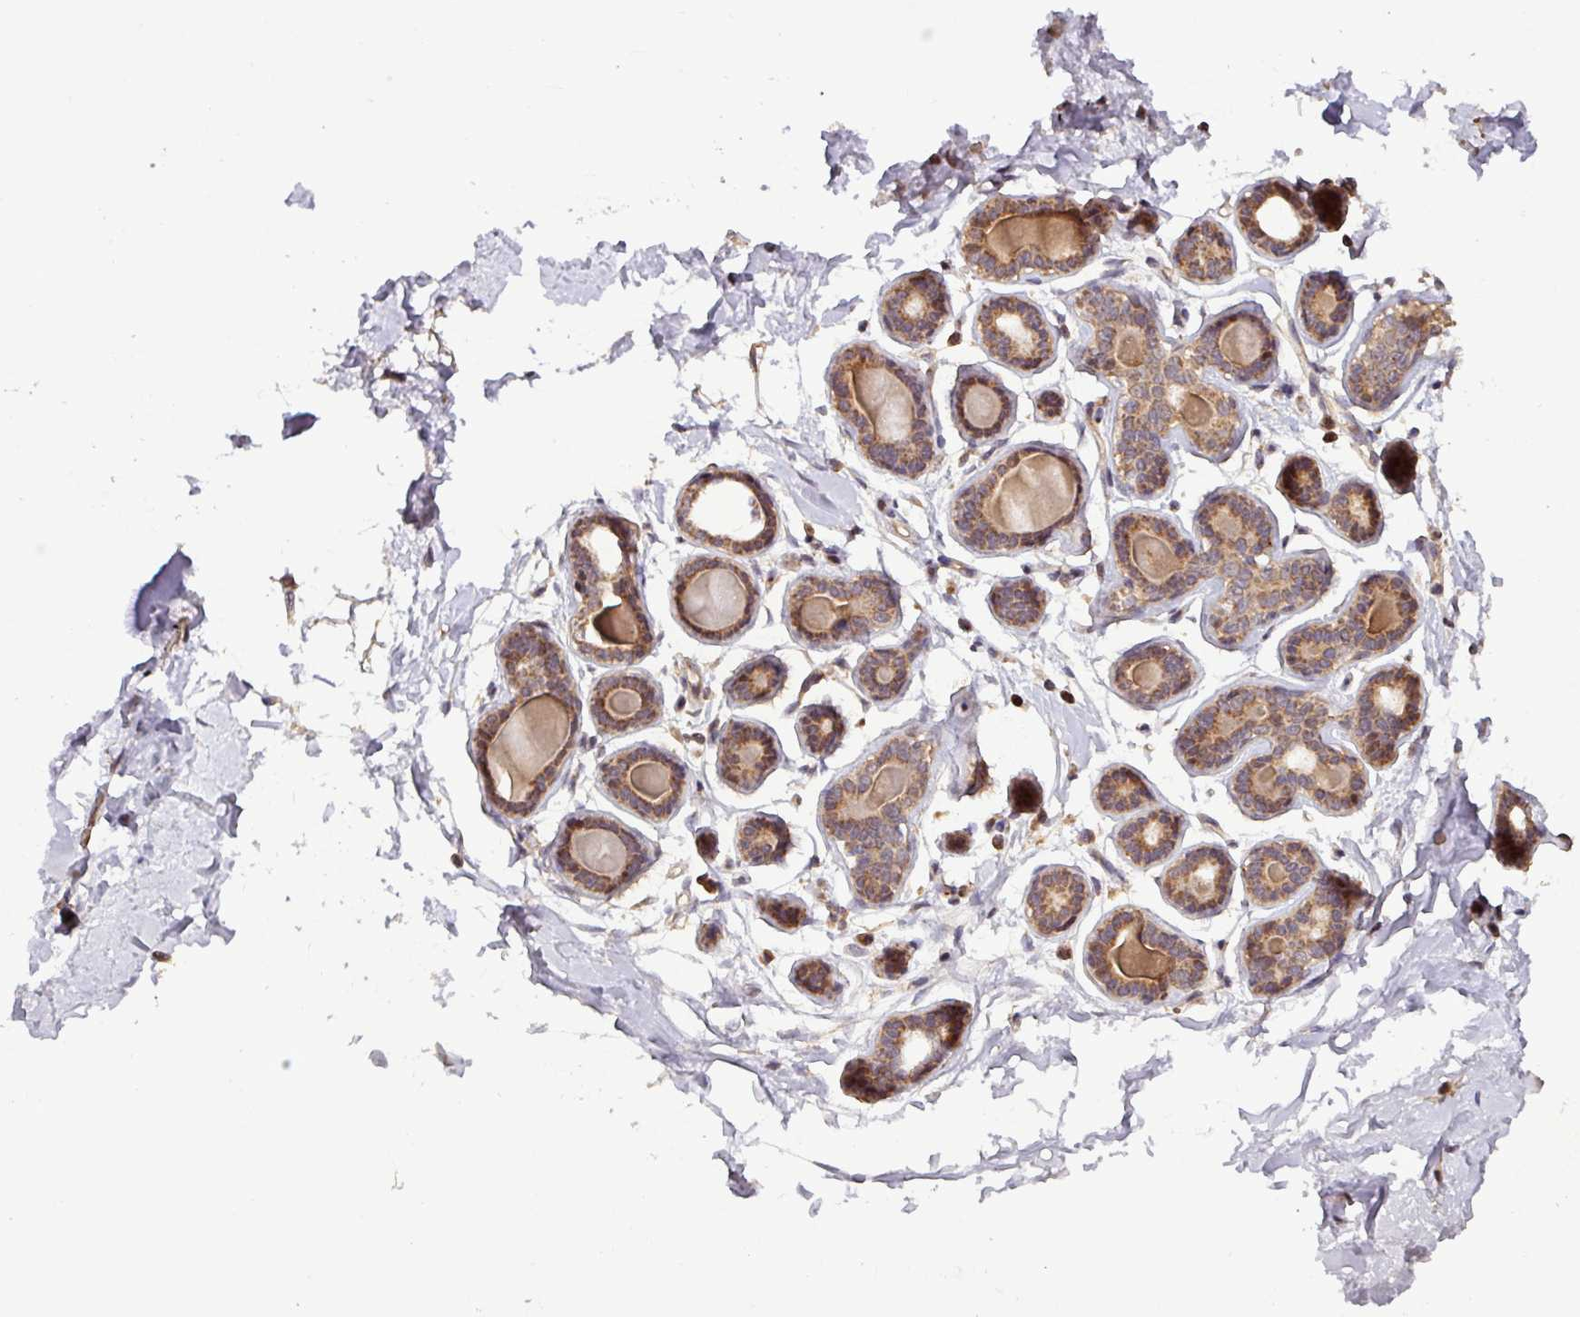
{"staining": {"intensity": "moderate", "quantity": ">75%", "location": "cytoplasmic/membranous"}, "tissue": "breast", "cell_type": "Glandular cells", "image_type": "normal", "snomed": [{"axis": "morphology", "description": "Normal tissue, NOS"}, {"axis": "topography", "description": "Breast"}], "caption": "Protein expression by immunohistochemistry shows moderate cytoplasmic/membranous staining in about >75% of glandular cells in normal breast. (DAB (3,3'-diaminobenzidine) = brown stain, brightfield microscopy at high magnification).", "gene": "YPEL1", "patient": {"sex": "female", "age": 23}}